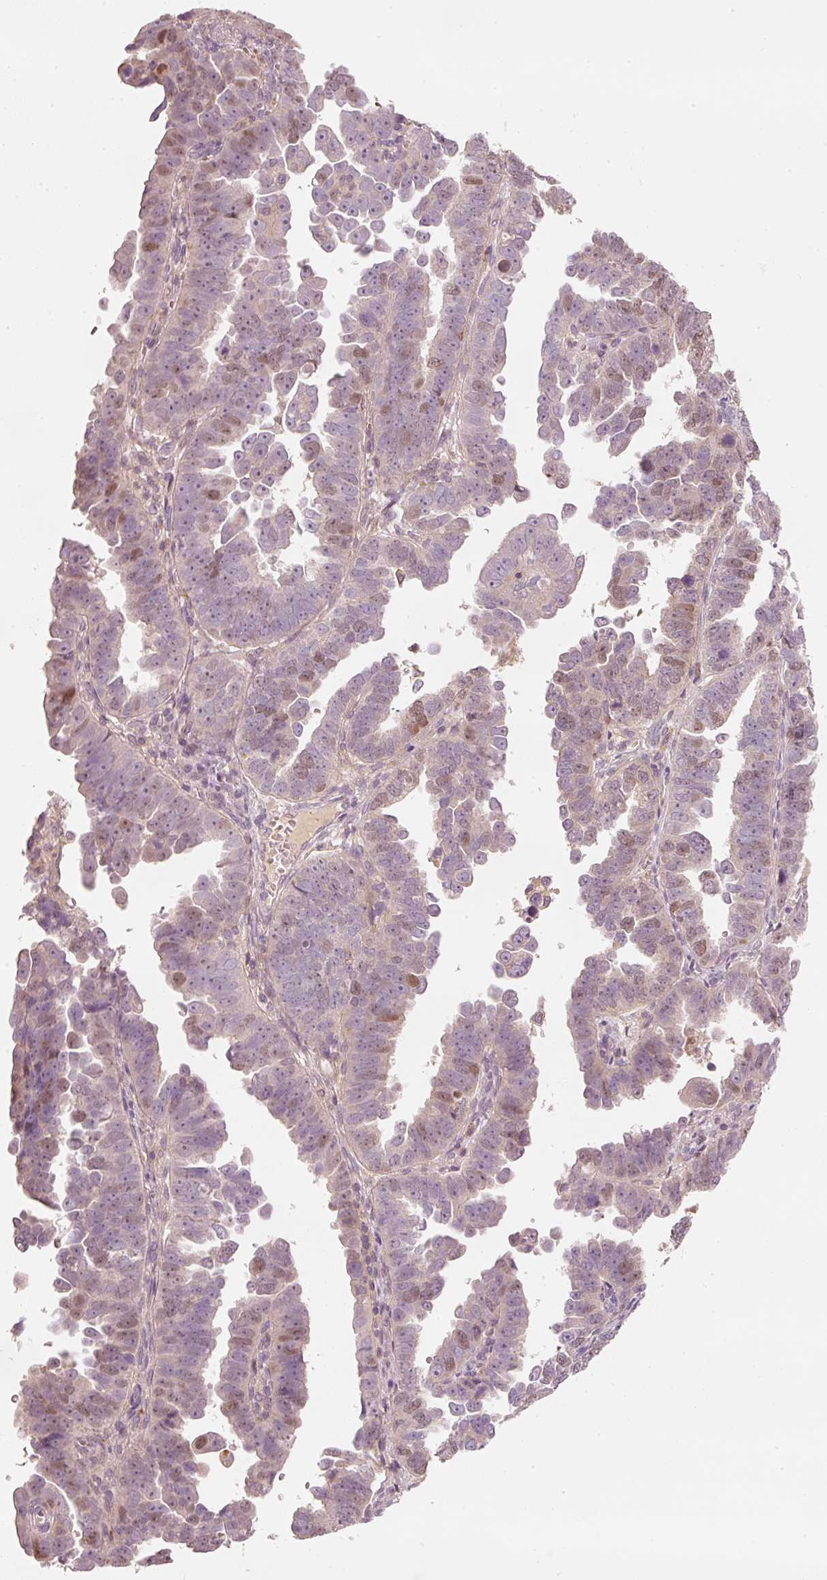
{"staining": {"intensity": "weak", "quantity": "<25%", "location": "nuclear"}, "tissue": "endometrial cancer", "cell_type": "Tumor cells", "image_type": "cancer", "snomed": [{"axis": "morphology", "description": "Adenocarcinoma, NOS"}, {"axis": "topography", "description": "Endometrium"}], "caption": "Image shows no significant protein expression in tumor cells of endometrial adenocarcinoma.", "gene": "TREX2", "patient": {"sex": "female", "age": 75}}